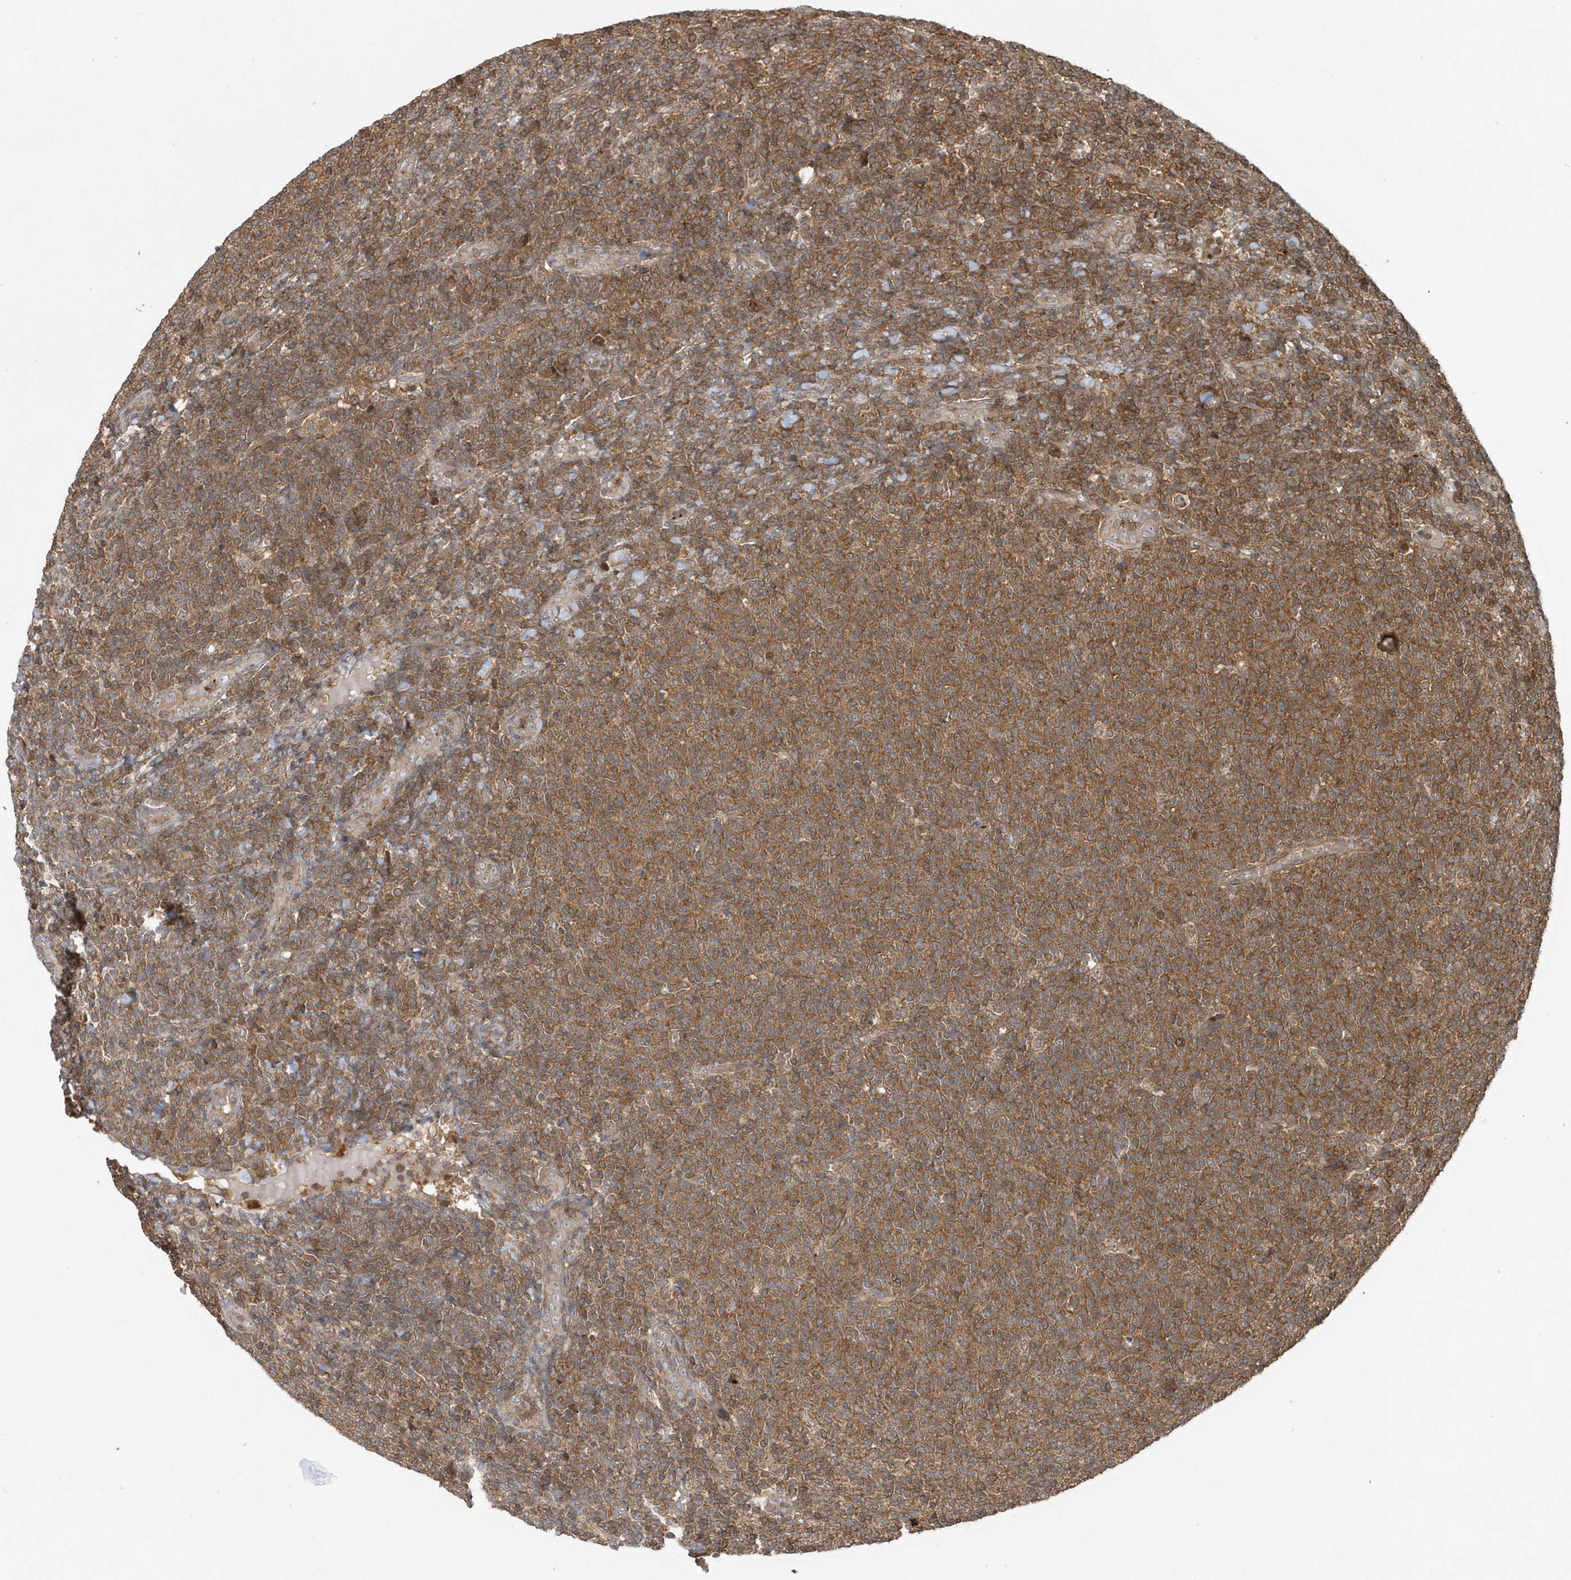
{"staining": {"intensity": "moderate", "quantity": ">75%", "location": "cytoplasmic/membranous"}, "tissue": "lymphoma", "cell_type": "Tumor cells", "image_type": "cancer", "snomed": [{"axis": "morphology", "description": "Malignant lymphoma, non-Hodgkin's type, Low grade"}, {"axis": "topography", "description": "Lymph node"}], "caption": "Tumor cells reveal medium levels of moderate cytoplasmic/membranous expression in approximately >75% of cells in human lymphoma.", "gene": "ACYP1", "patient": {"sex": "male", "age": 66}}